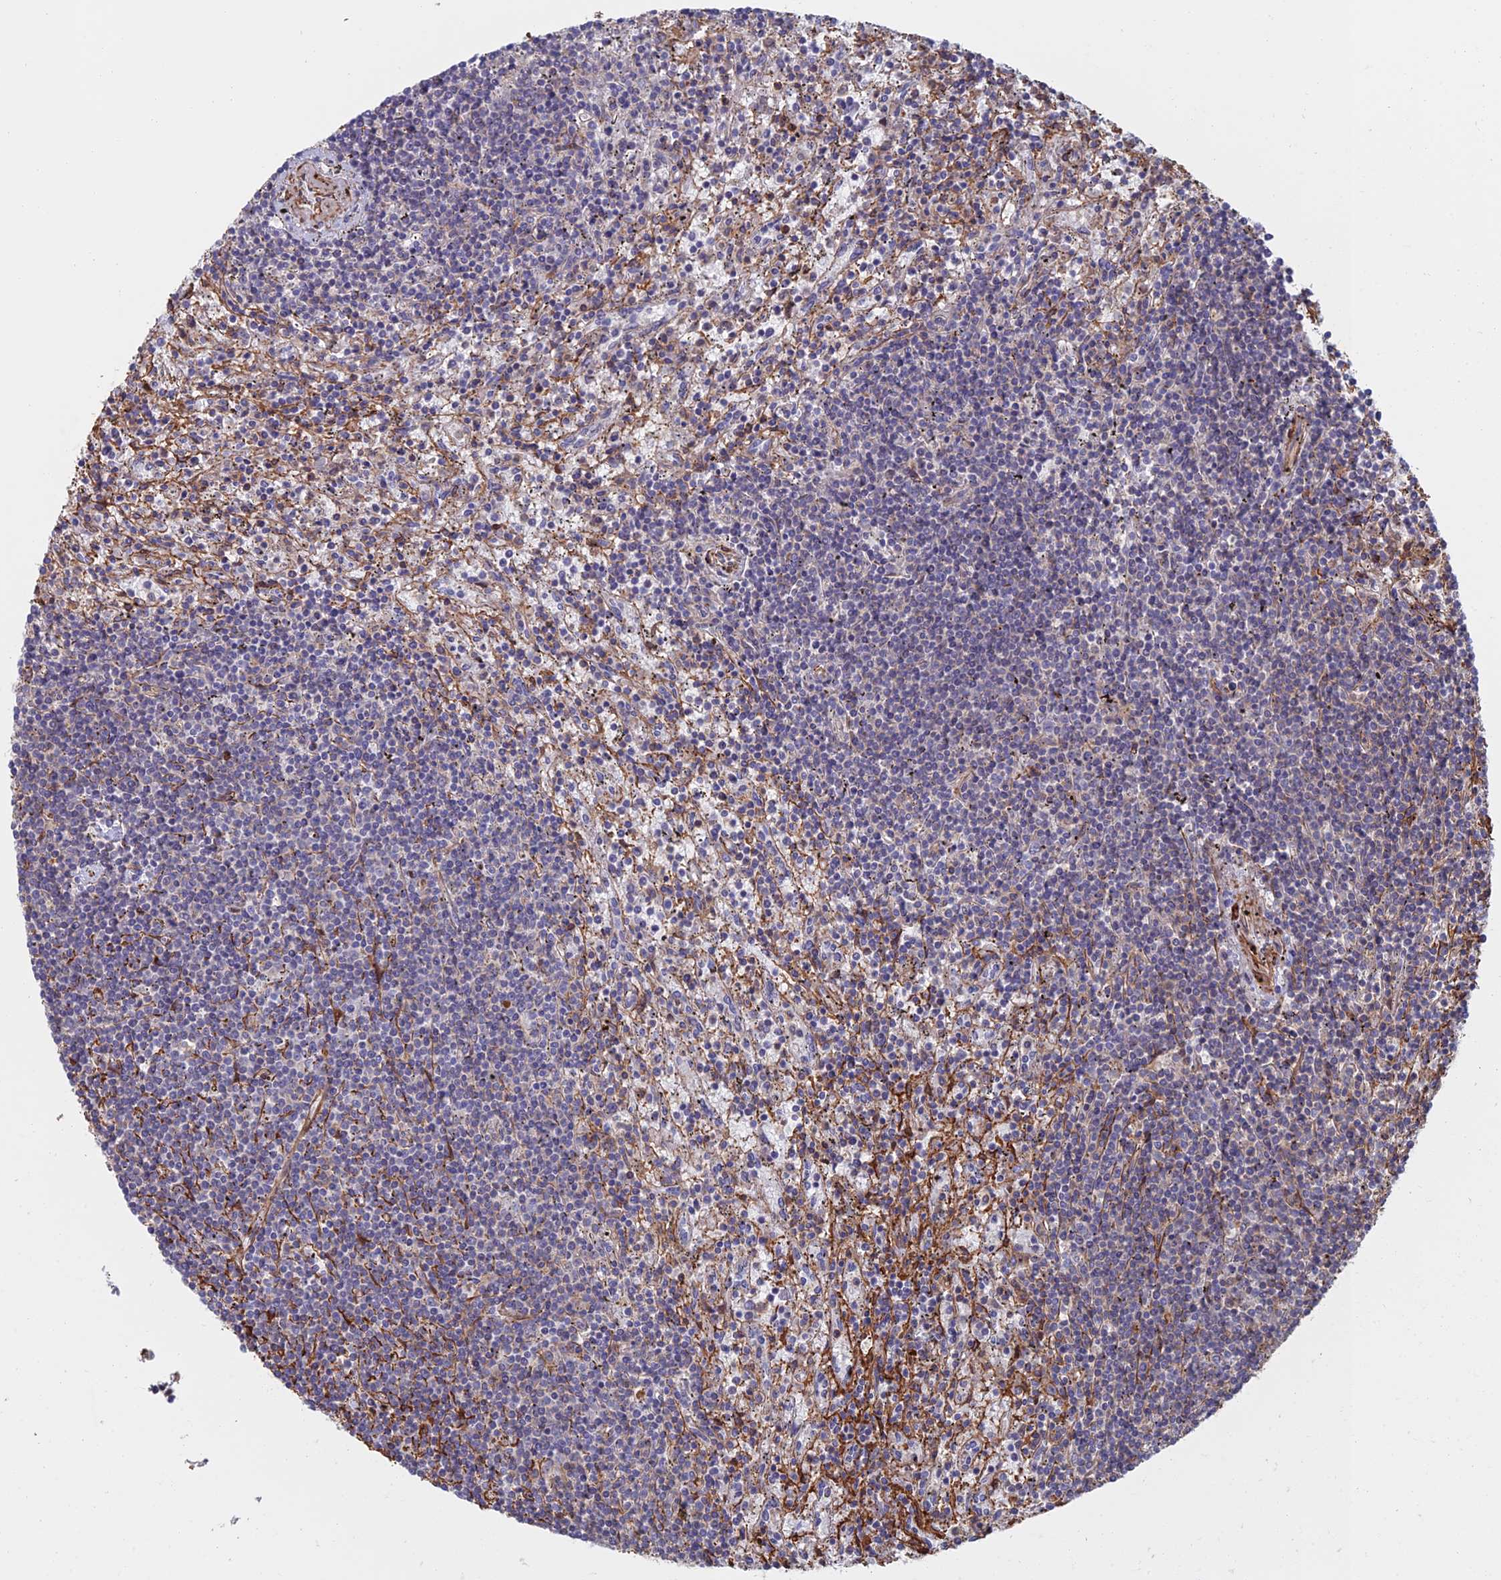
{"staining": {"intensity": "negative", "quantity": "none", "location": "none"}, "tissue": "lymphoma", "cell_type": "Tumor cells", "image_type": "cancer", "snomed": [{"axis": "morphology", "description": "Malignant lymphoma, non-Hodgkin's type, Low grade"}, {"axis": "topography", "description": "Spleen"}], "caption": "This is an immunohistochemistry (IHC) histopathology image of human lymphoma. There is no positivity in tumor cells.", "gene": "PAK4", "patient": {"sex": "male", "age": 76}}